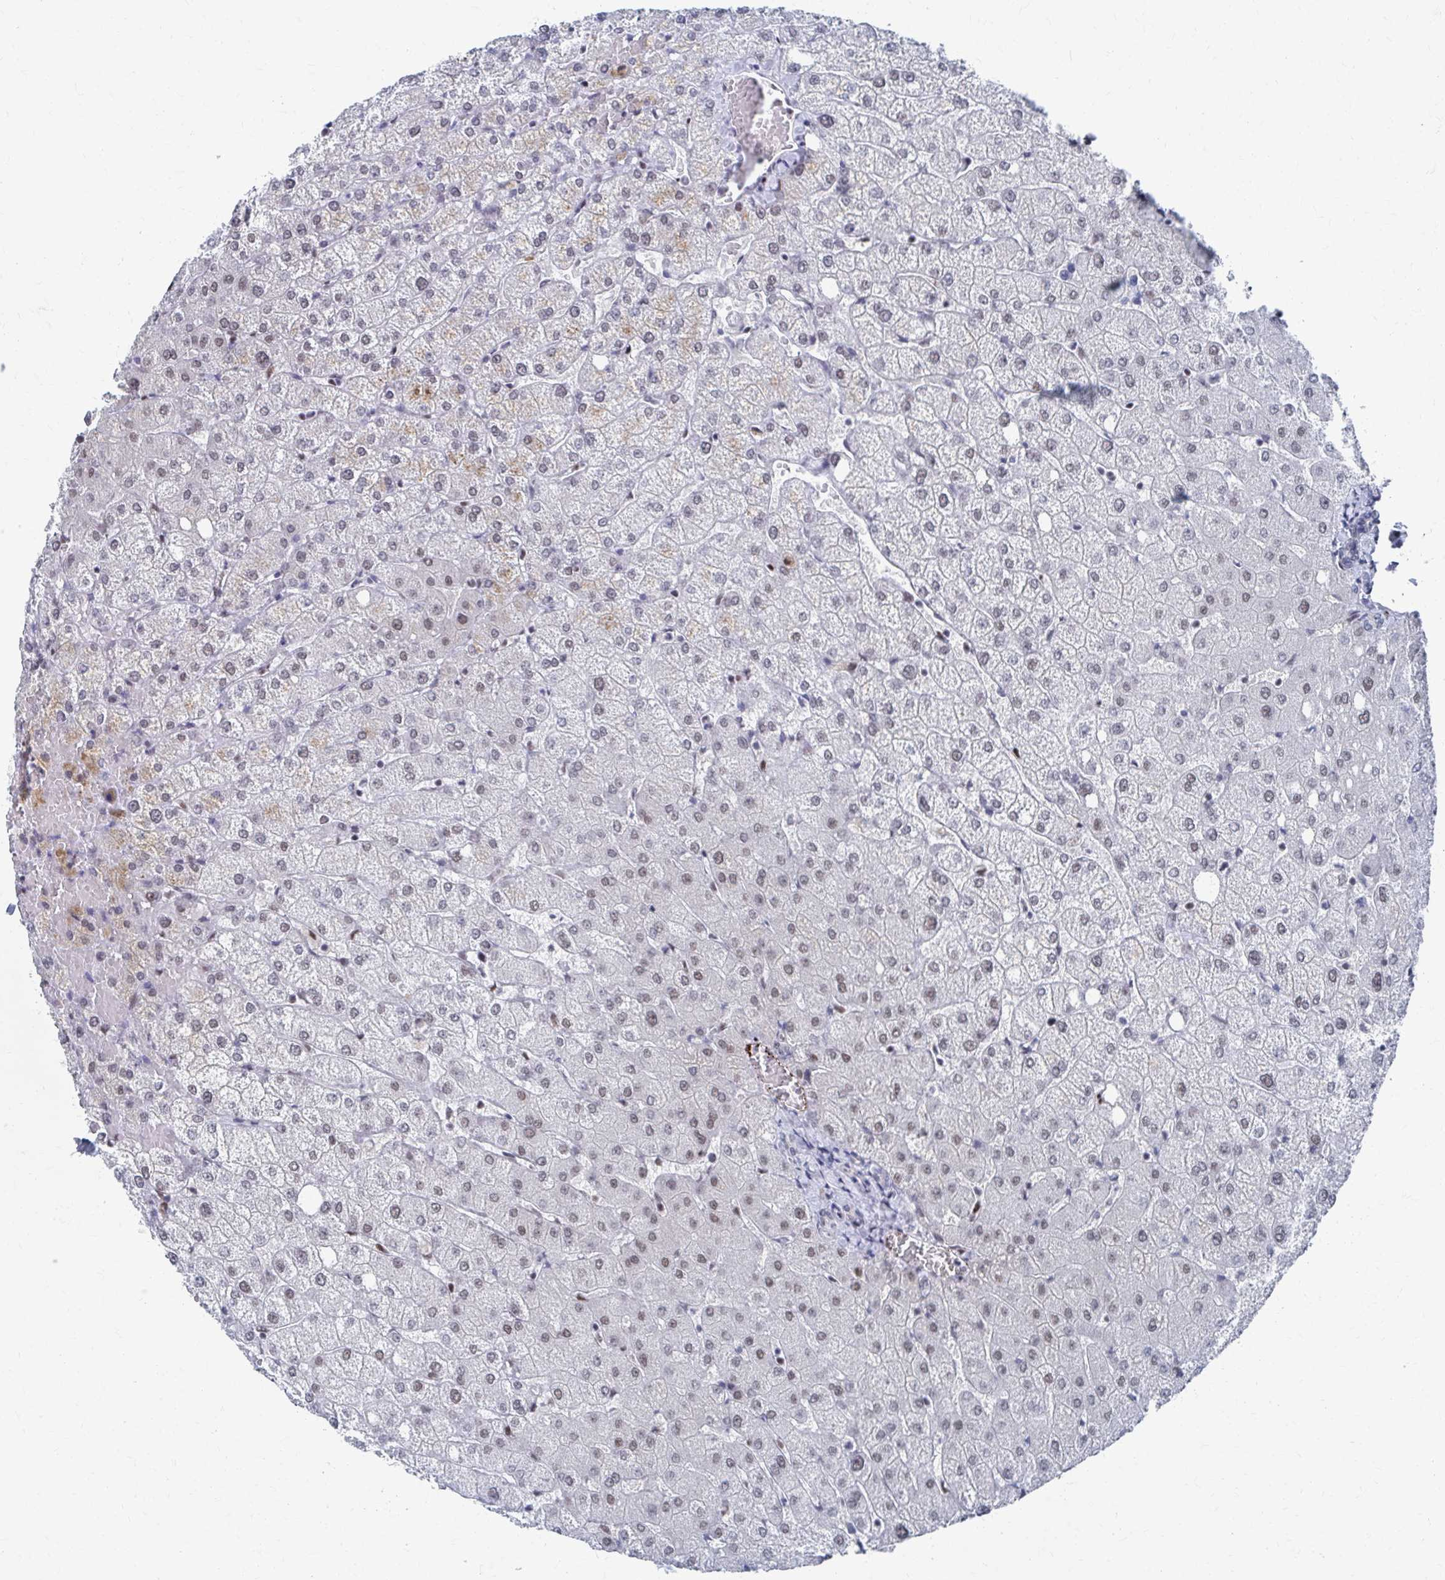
{"staining": {"intensity": "negative", "quantity": "none", "location": "none"}, "tissue": "liver", "cell_type": "Cholangiocytes", "image_type": "normal", "snomed": [{"axis": "morphology", "description": "Normal tissue, NOS"}, {"axis": "topography", "description": "Liver"}], "caption": "A high-resolution photomicrograph shows IHC staining of unremarkable liver, which exhibits no significant staining in cholangiocytes.", "gene": "CDIN1", "patient": {"sex": "female", "age": 54}}